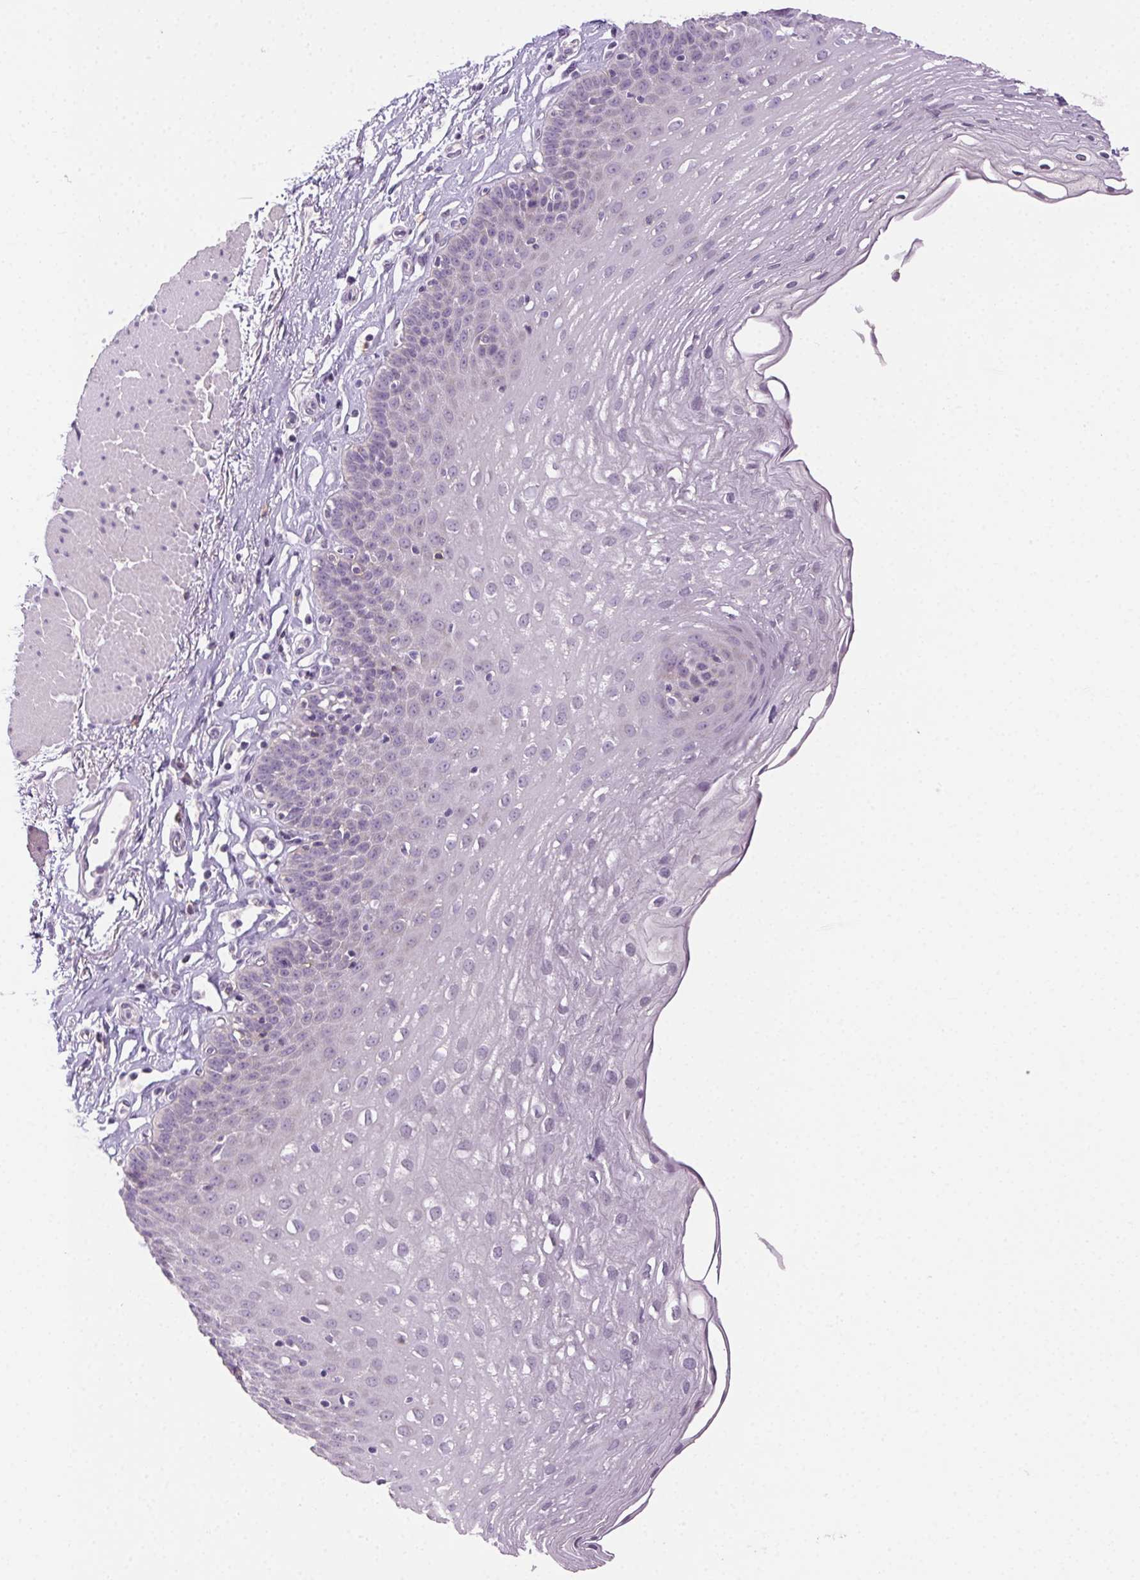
{"staining": {"intensity": "negative", "quantity": "none", "location": "none"}, "tissue": "esophagus", "cell_type": "Squamous epithelial cells", "image_type": "normal", "snomed": [{"axis": "morphology", "description": "Normal tissue, NOS"}, {"axis": "topography", "description": "Esophagus"}], "caption": "The micrograph shows no significant staining in squamous epithelial cells of esophagus.", "gene": "AKAP5", "patient": {"sex": "female", "age": 81}}